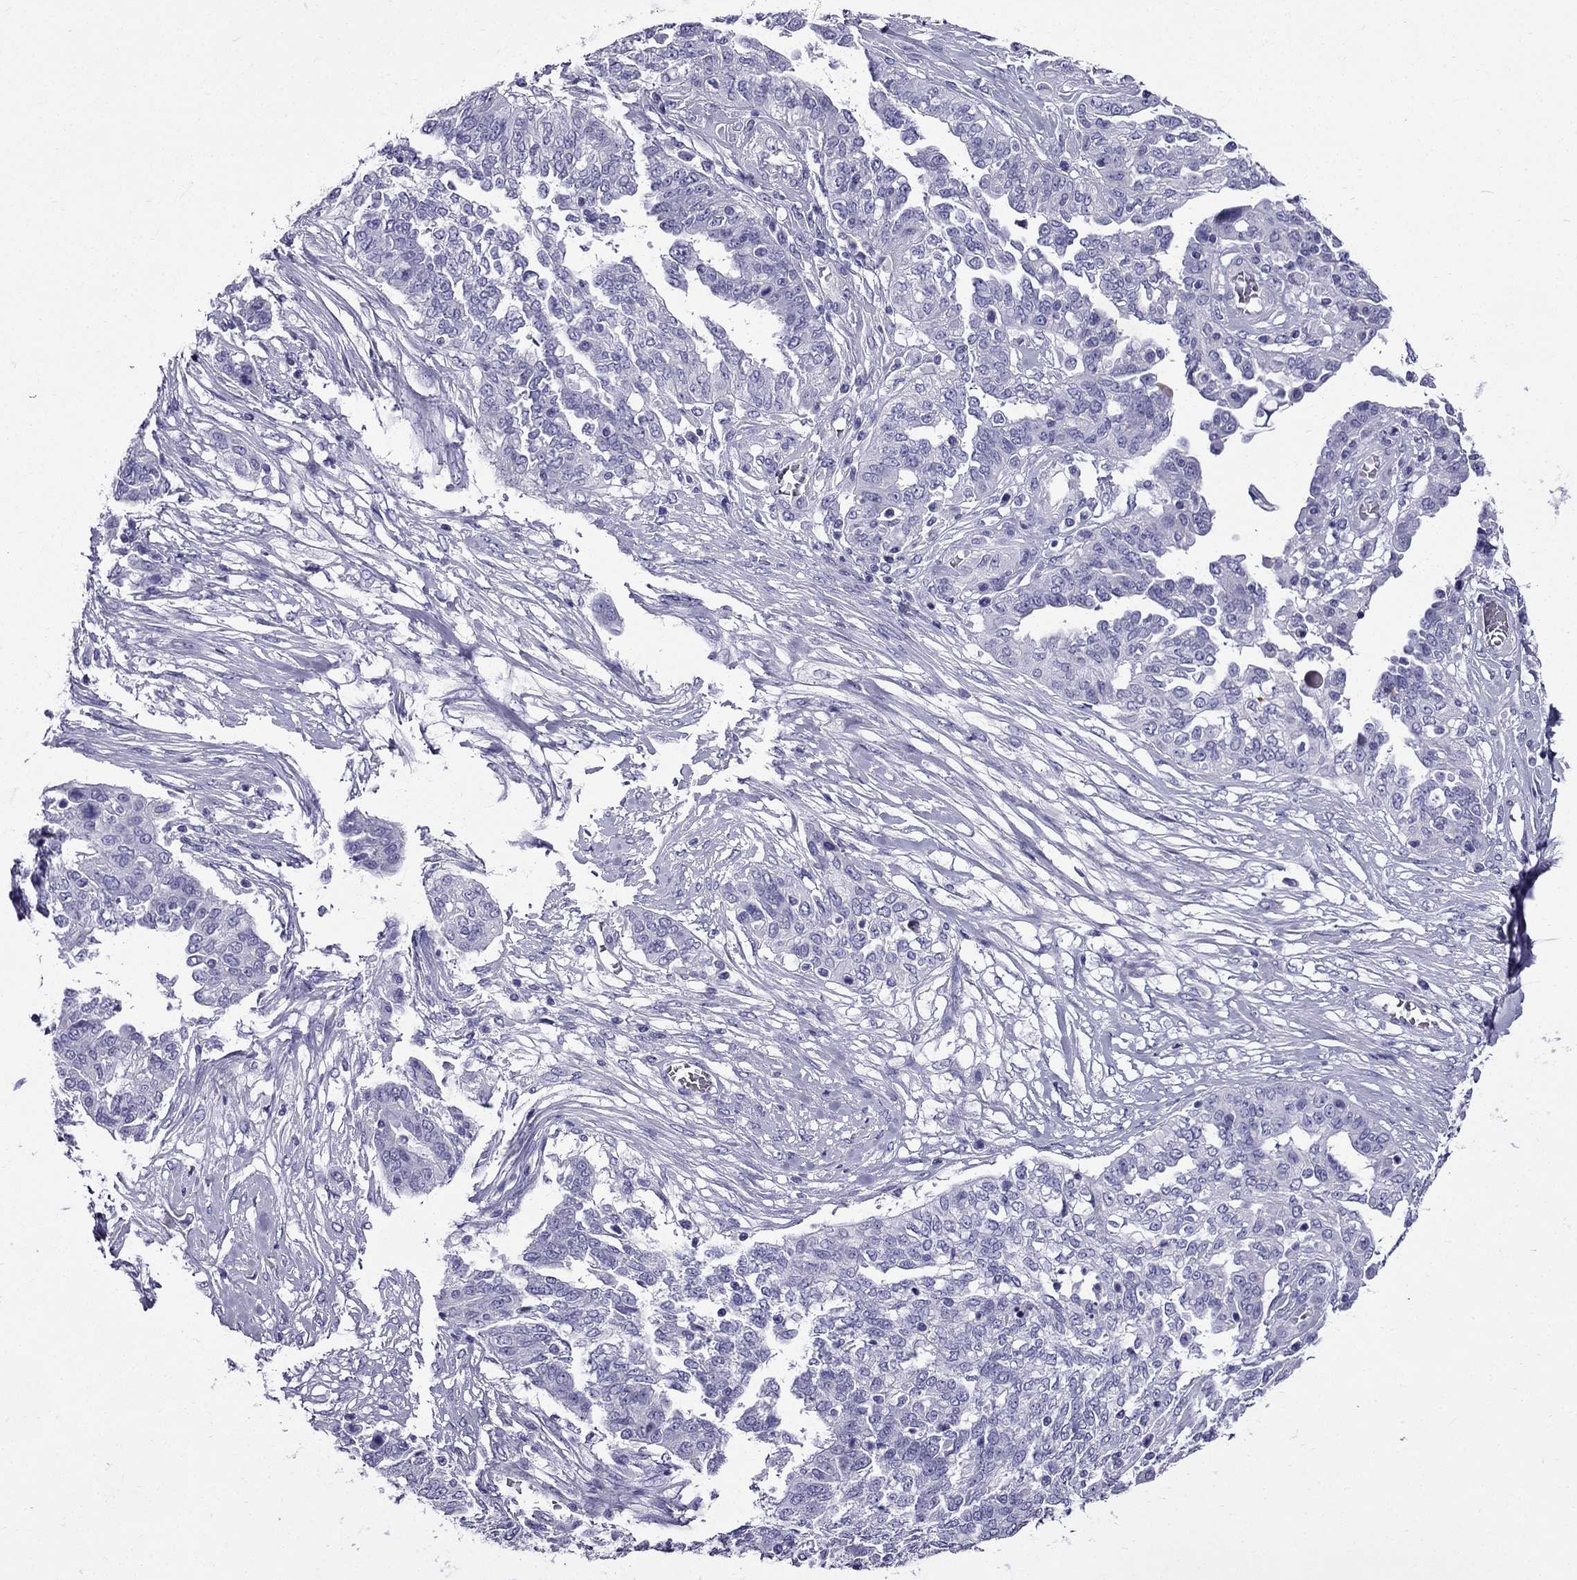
{"staining": {"intensity": "negative", "quantity": "none", "location": "none"}, "tissue": "ovarian cancer", "cell_type": "Tumor cells", "image_type": "cancer", "snomed": [{"axis": "morphology", "description": "Cystadenocarcinoma, serous, NOS"}, {"axis": "topography", "description": "Ovary"}], "caption": "This is an immunohistochemistry (IHC) histopathology image of ovarian serous cystadenocarcinoma. There is no expression in tumor cells.", "gene": "ERC2", "patient": {"sex": "female", "age": 67}}